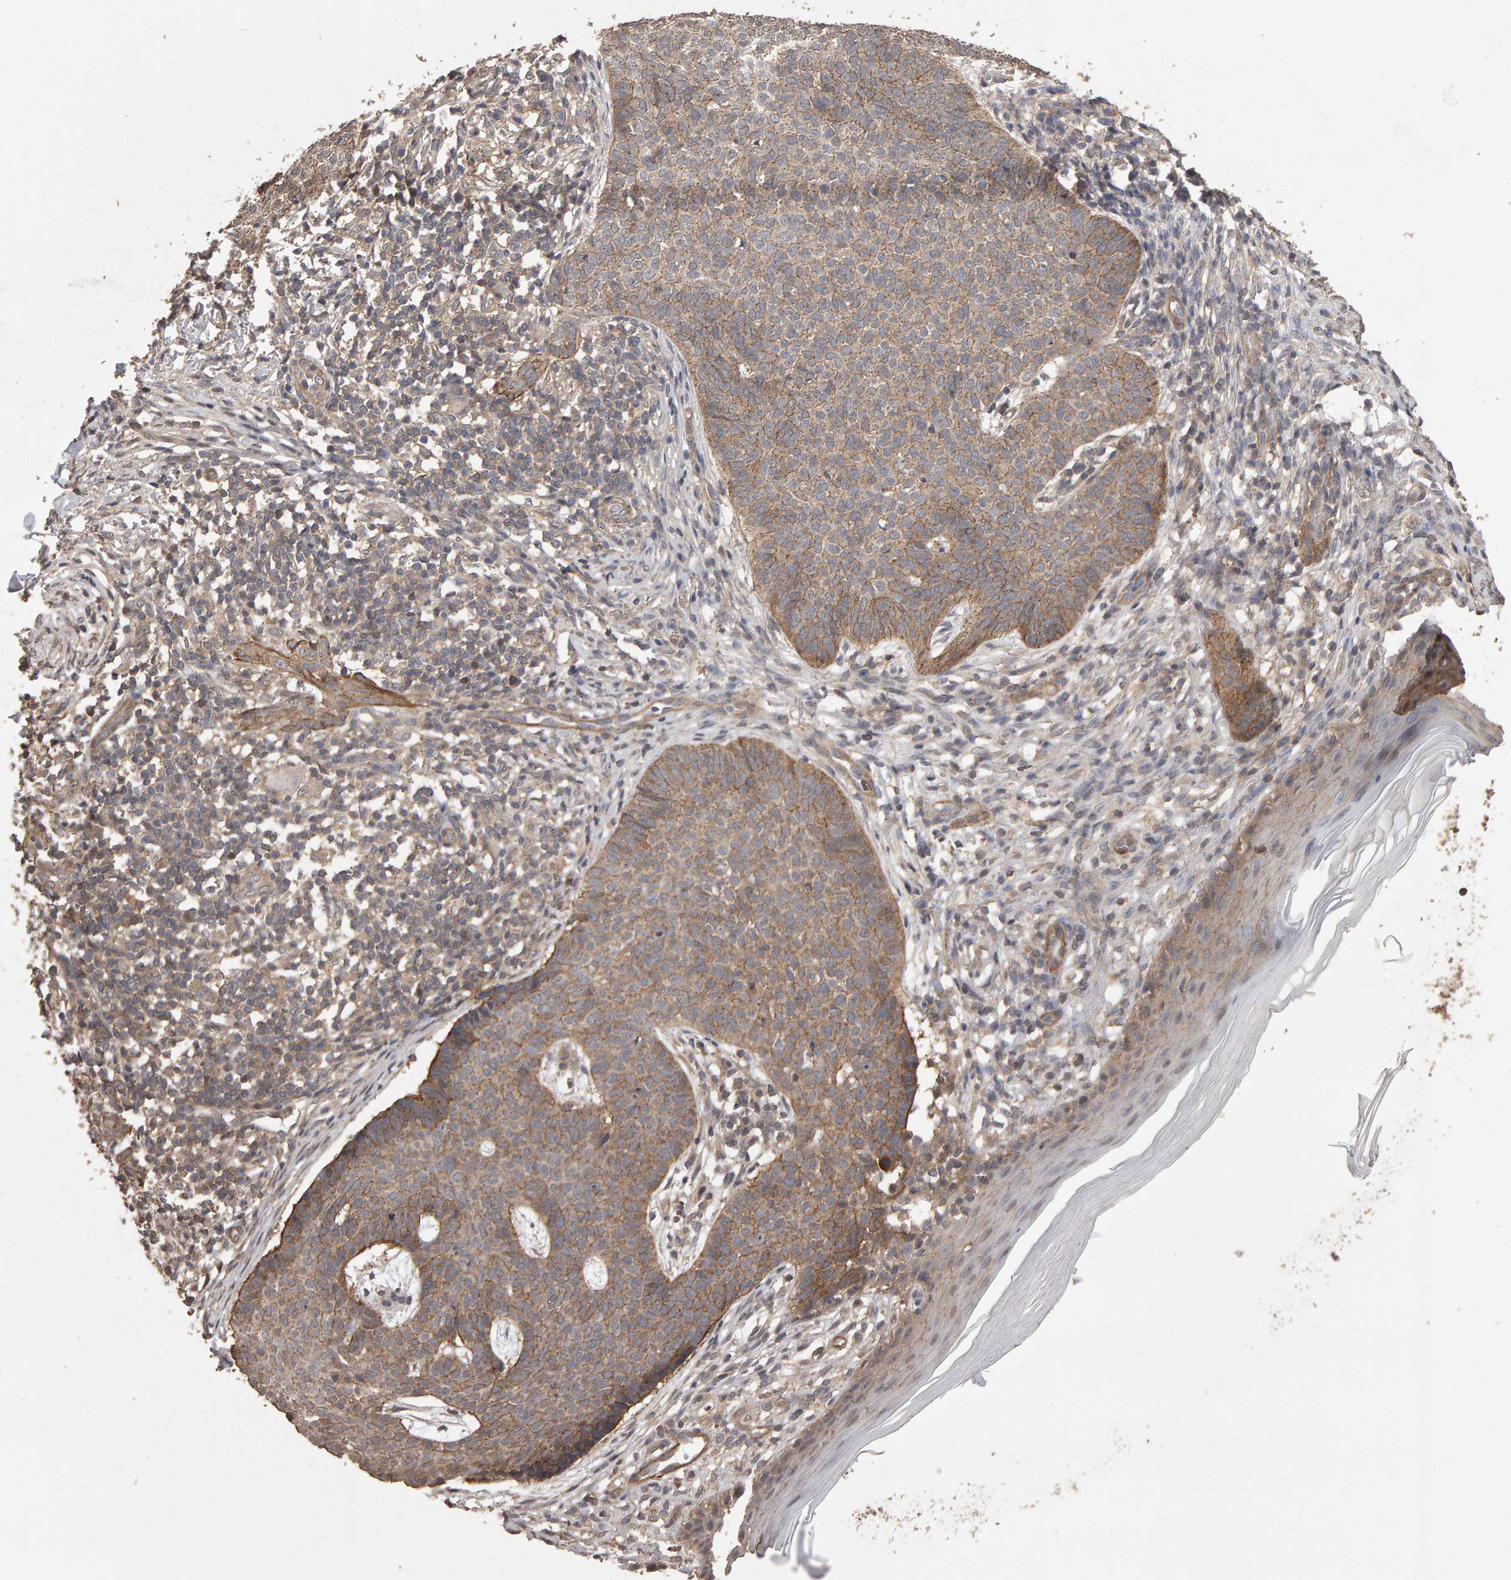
{"staining": {"intensity": "moderate", "quantity": ">75%", "location": "cytoplasmic/membranous"}, "tissue": "skin cancer", "cell_type": "Tumor cells", "image_type": "cancer", "snomed": [{"axis": "morphology", "description": "Normal tissue, NOS"}, {"axis": "morphology", "description": "Basal cell carcinoma"}, {"axis": "topography", "description": "Skin"}], "caption": "Approximately >75% of tumor cells in human basal cell carcinoma (skin) show moderate cytoplasmic/membranous protein expression as visualized by brown immunohistochemical staining.", "gene": "SCRIB", "patient": {"sex": "male", "age": 50}}